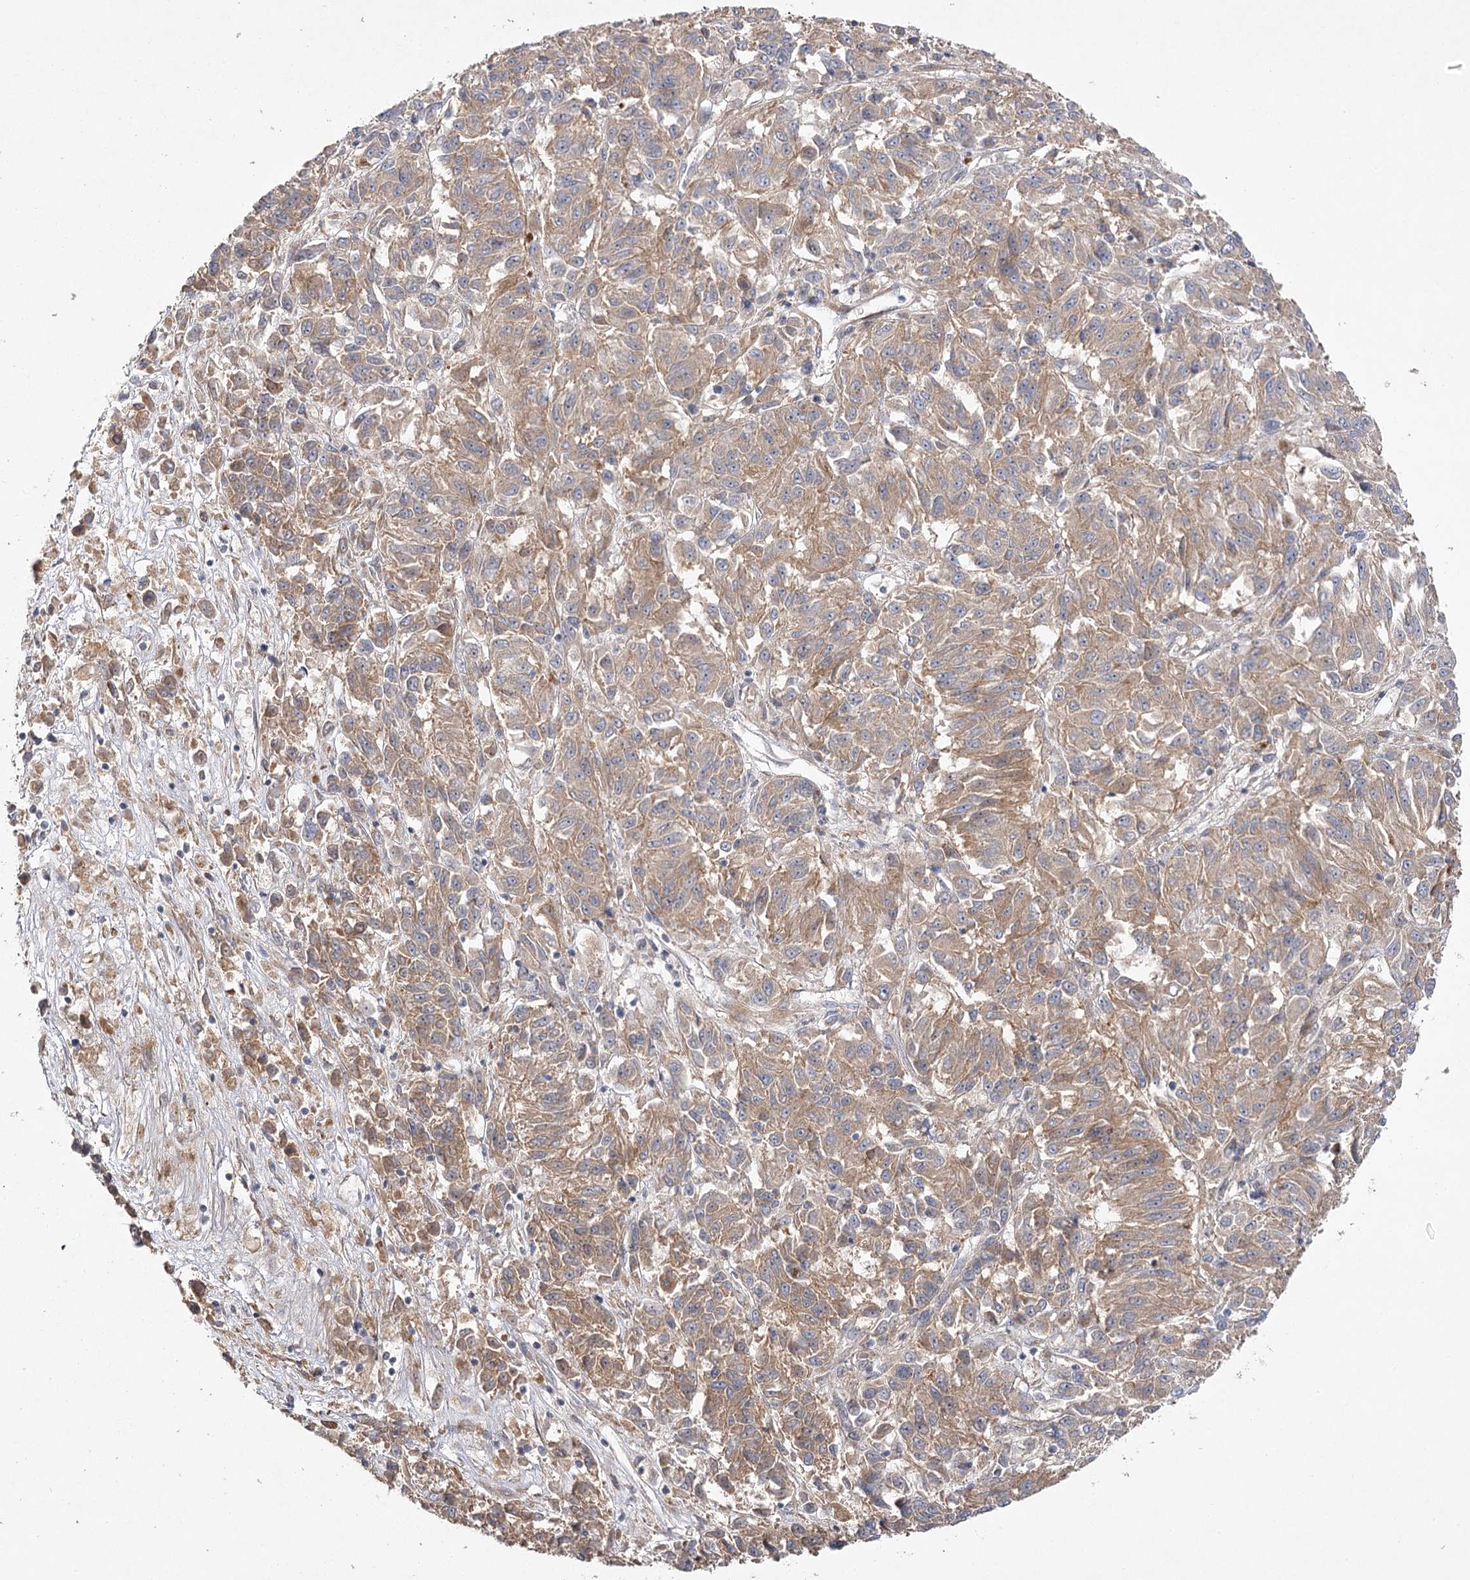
{"staining": {"intensity": "weak", "quantity": ">75%", "location": "cytoplasmic/membranous"}, "tissue": "melanoma", "cell_type": "Tumor cells", "image_type": "cancer", "snomed": [{"axis": "morphology", "description": "Malignant melanoma, Metastatic site"}, {"axis": "topography", "description": "Lung"}], "caption": "DAB immunohistochemical staining of human melanoma demonstrates weak cytoplasmic/membranous protein expression in about >75% of tumor cells.", "gene": "OBSL1", "patient": {"sex": "male", "age": 64}}